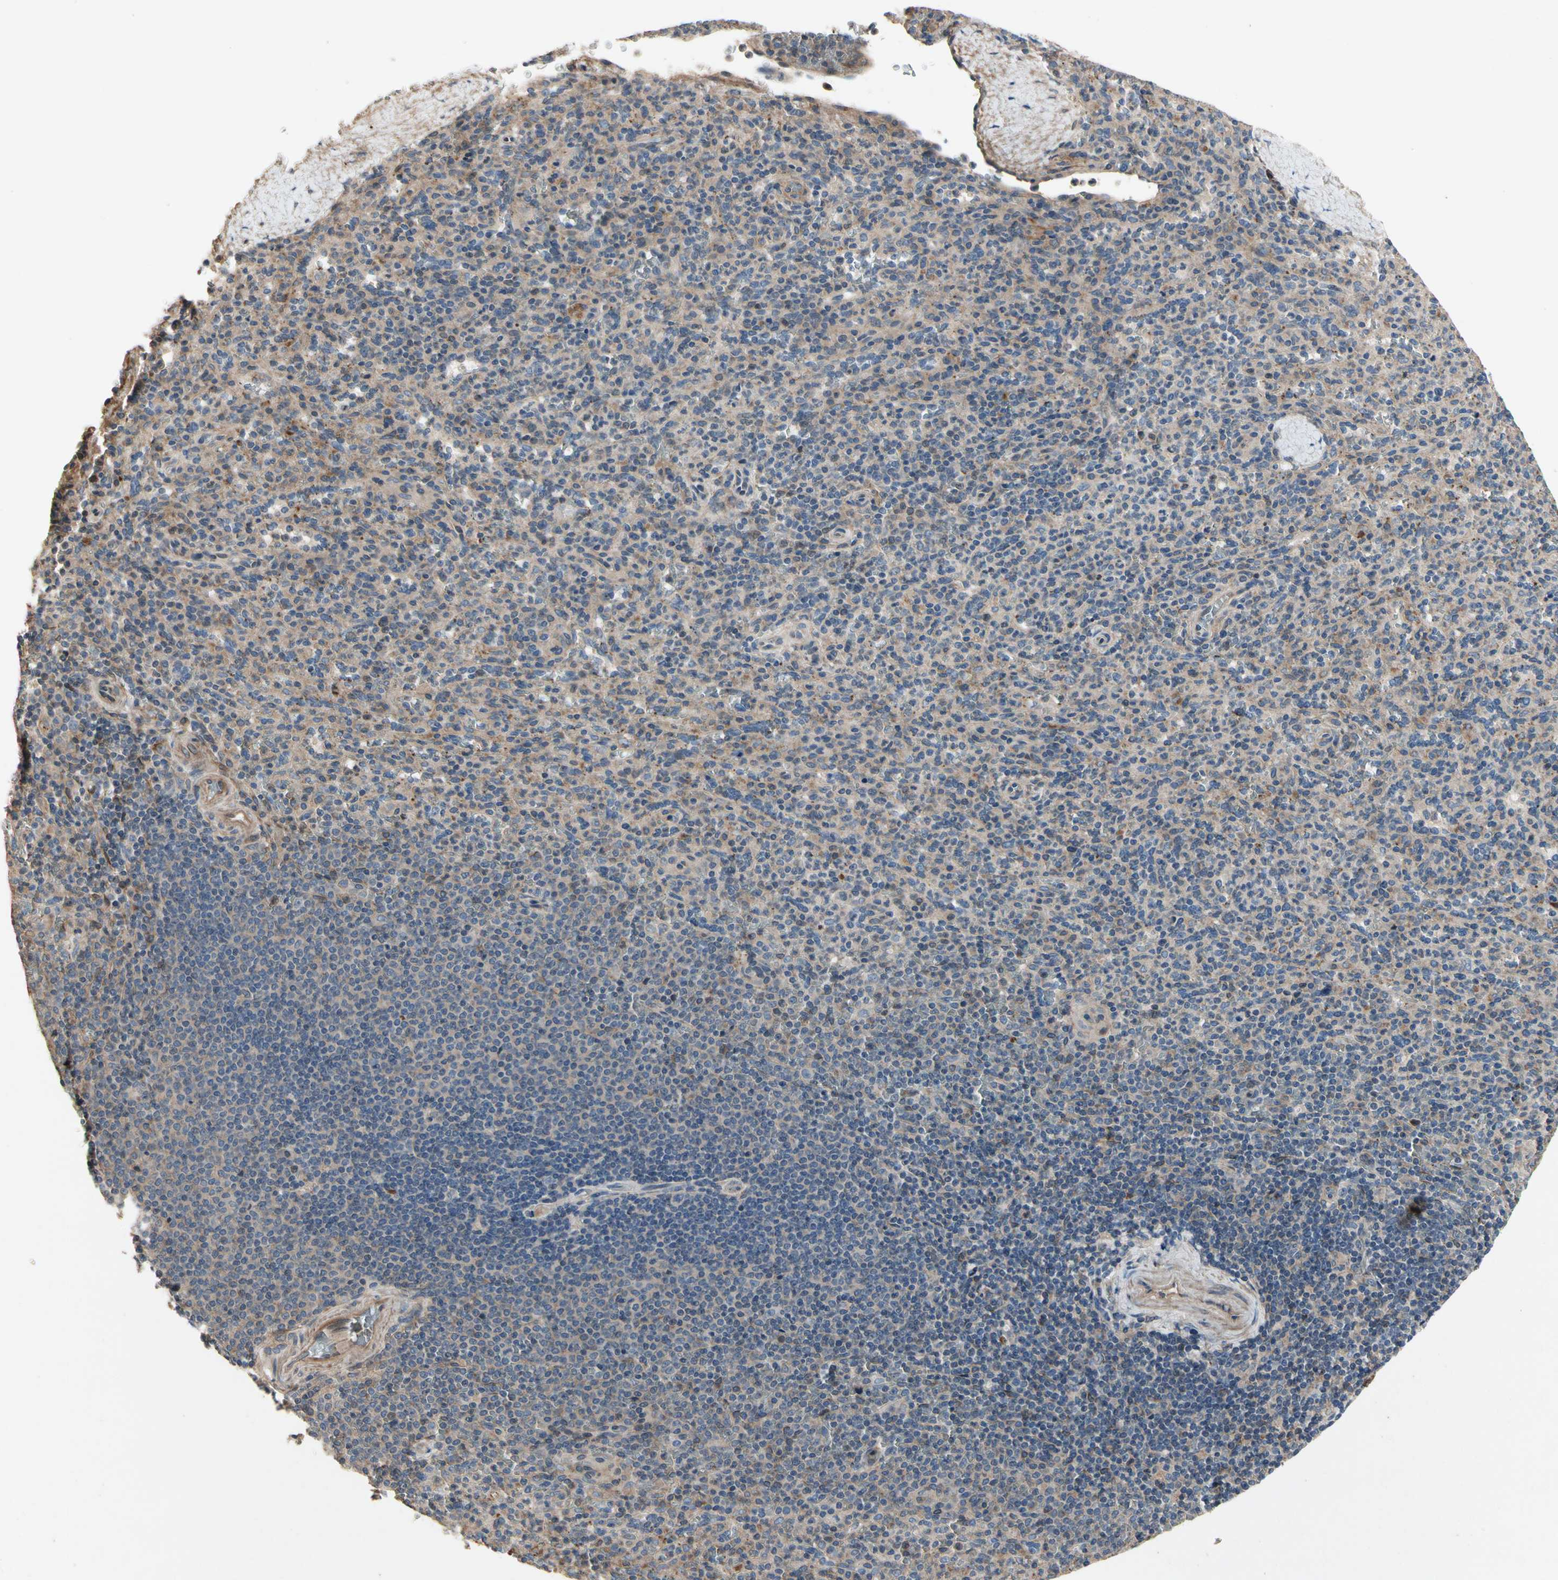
{"staining": {"intensity": "weak", "quantity": "<25%", "location": "cytoplasmic/membranous"}, "tissue": "spleen", "cell_type": "Cells in red pulp", "image_type": "normal", "snomed": [{"axis": "morphology", "description": "Normal tissue, NOS"}, {"axis": "topography", "description": "Spleen"}], "caption": "Immunohistochemistry (IHC) of normal spleen displays no positivity in cells in red pulp. (DAB (3,3'-diaminobenzidine) immunohistochemistry, high magnification).", "gene": "CRTAC1", "patient": {"sex": "male", "age": 36}}